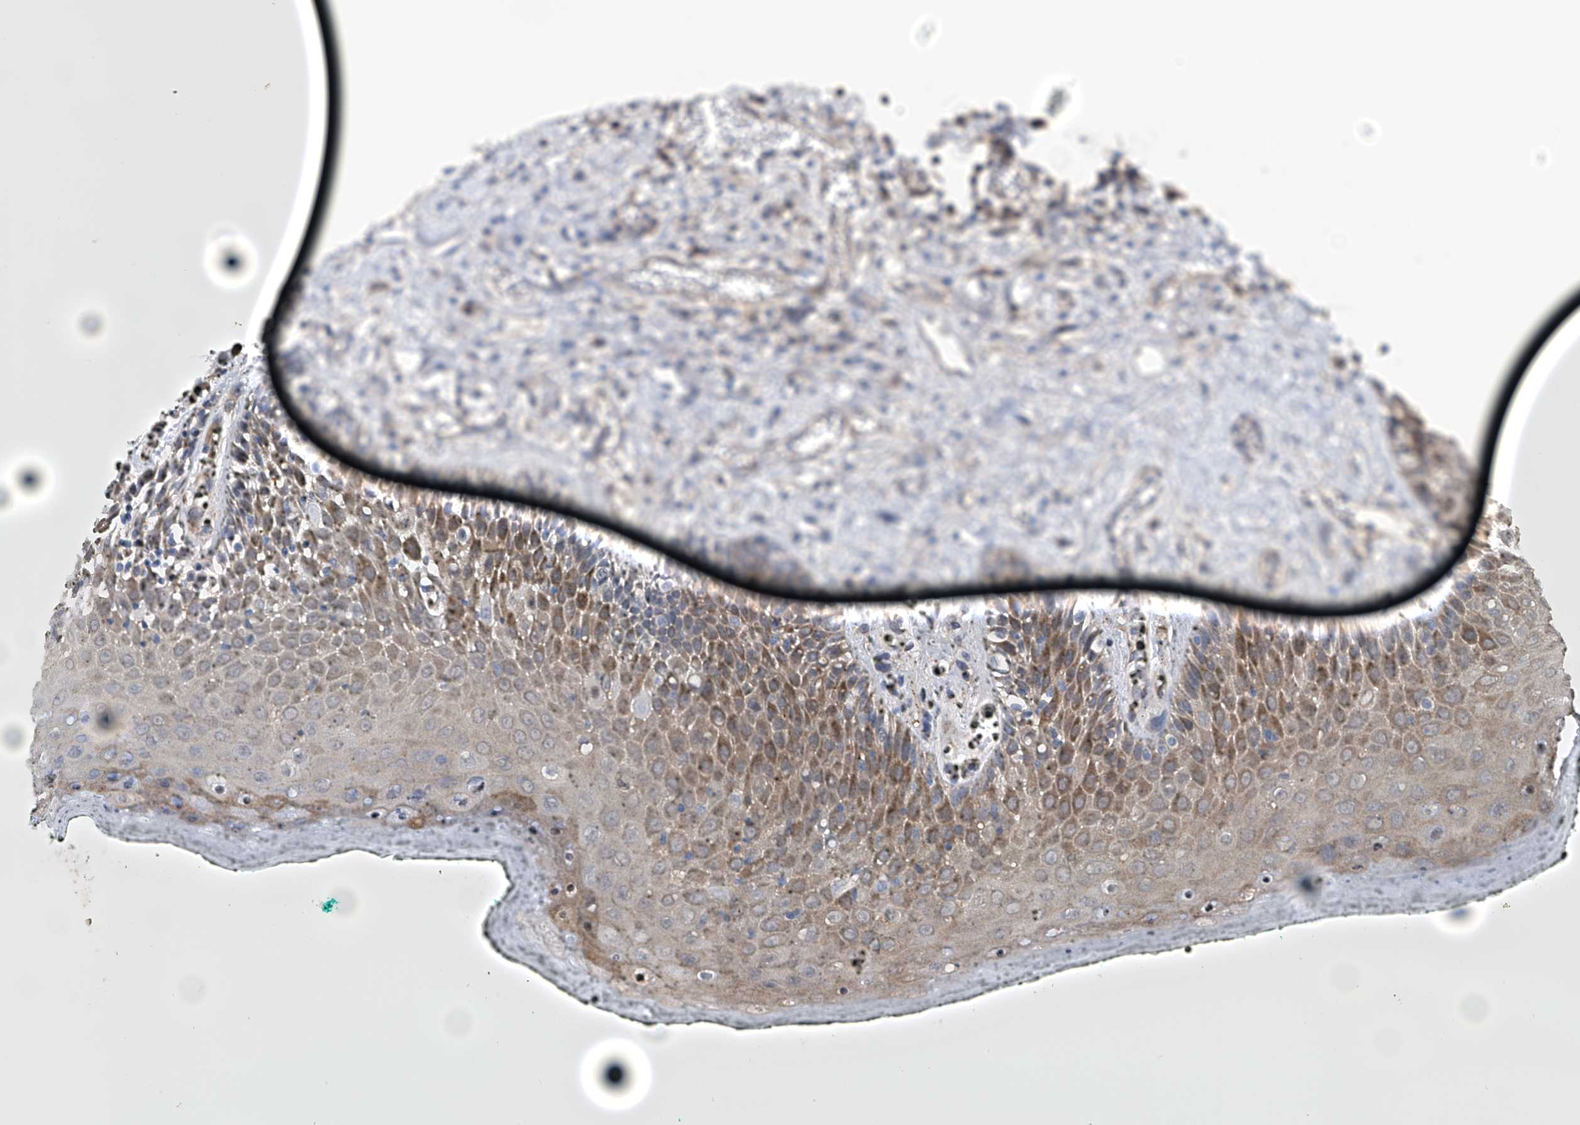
{"staining": {"intensity": "strong", "quantity": "25%-75%", "location": "cytoplasmic/membranous"}, "tissue": "oral mucosa", "cell_type": "Squamous epithelial cells", "image_type": "normal", "snomed": [{"axis": "morphology", "description": "Normal tissue, NOS"}, {"axis": "topography", "description": "Oral tissue"}], "caption": "IHC of benign oral mucosa shows high levels of strong cytoplasmic/membranous staining in about 25%-75% of squamous epithelial cells.", "gene": "NUDT17", "patient": {"sex": "female", "age": 70}}